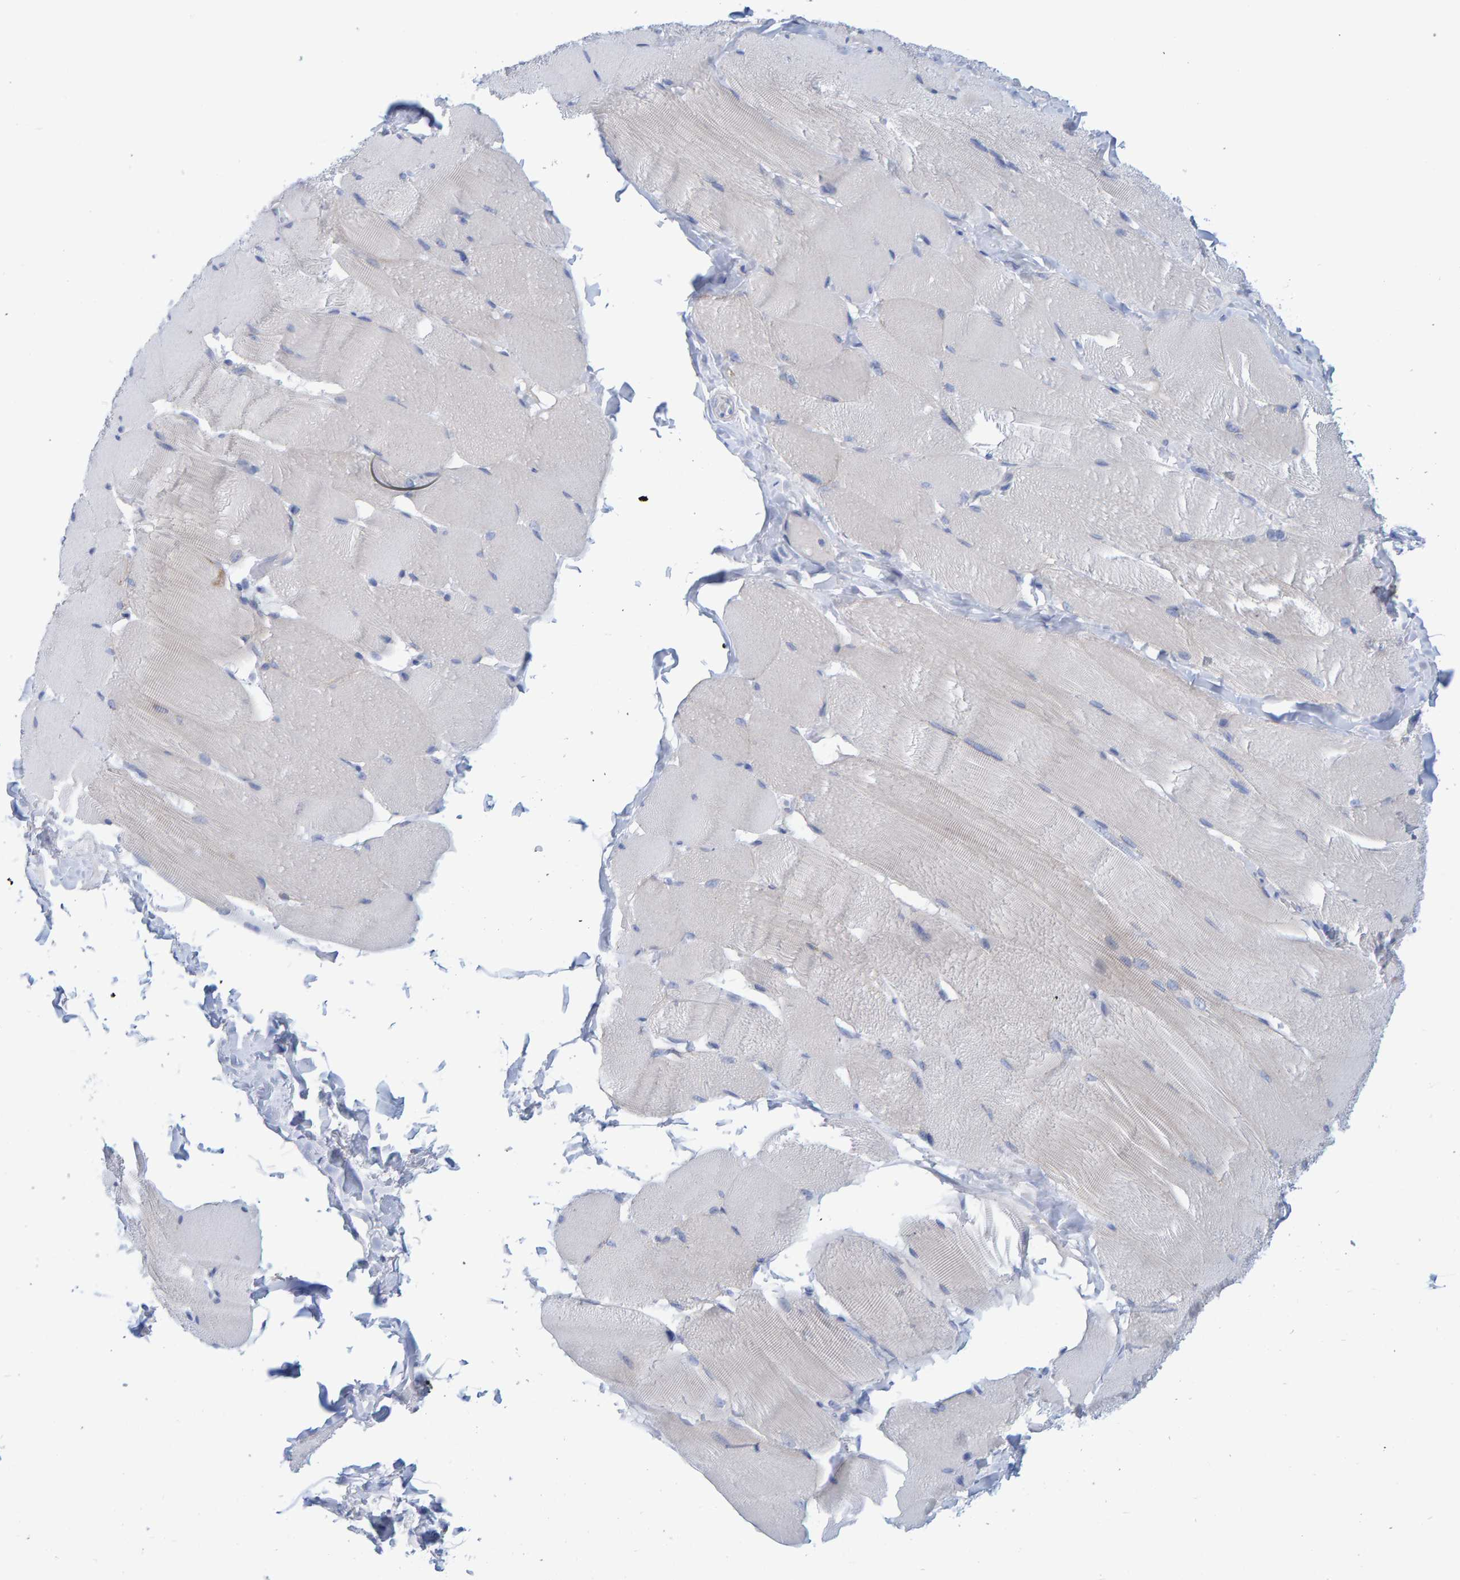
{"staining": {"intensity": "negative", "quantity": "none", "location": "none"}, "tissue": "skeletal muscle", "cell_type": "Myocytes", "image_type": "normal", "snomed": [{"axis": "morphology", "description": "Normal tissue, NOS"}, {"axis": "topography", "description": "Skin"}, {"axis": "topography", "description": "Skeletal muscle"}], "caption": "Immunohistochemistry (IHC) of unremarkable human skeletal muscle shows no expression in myocytes.", "gene": "JAKMIP3", "patient": {"sex": "male", "age": 83}}